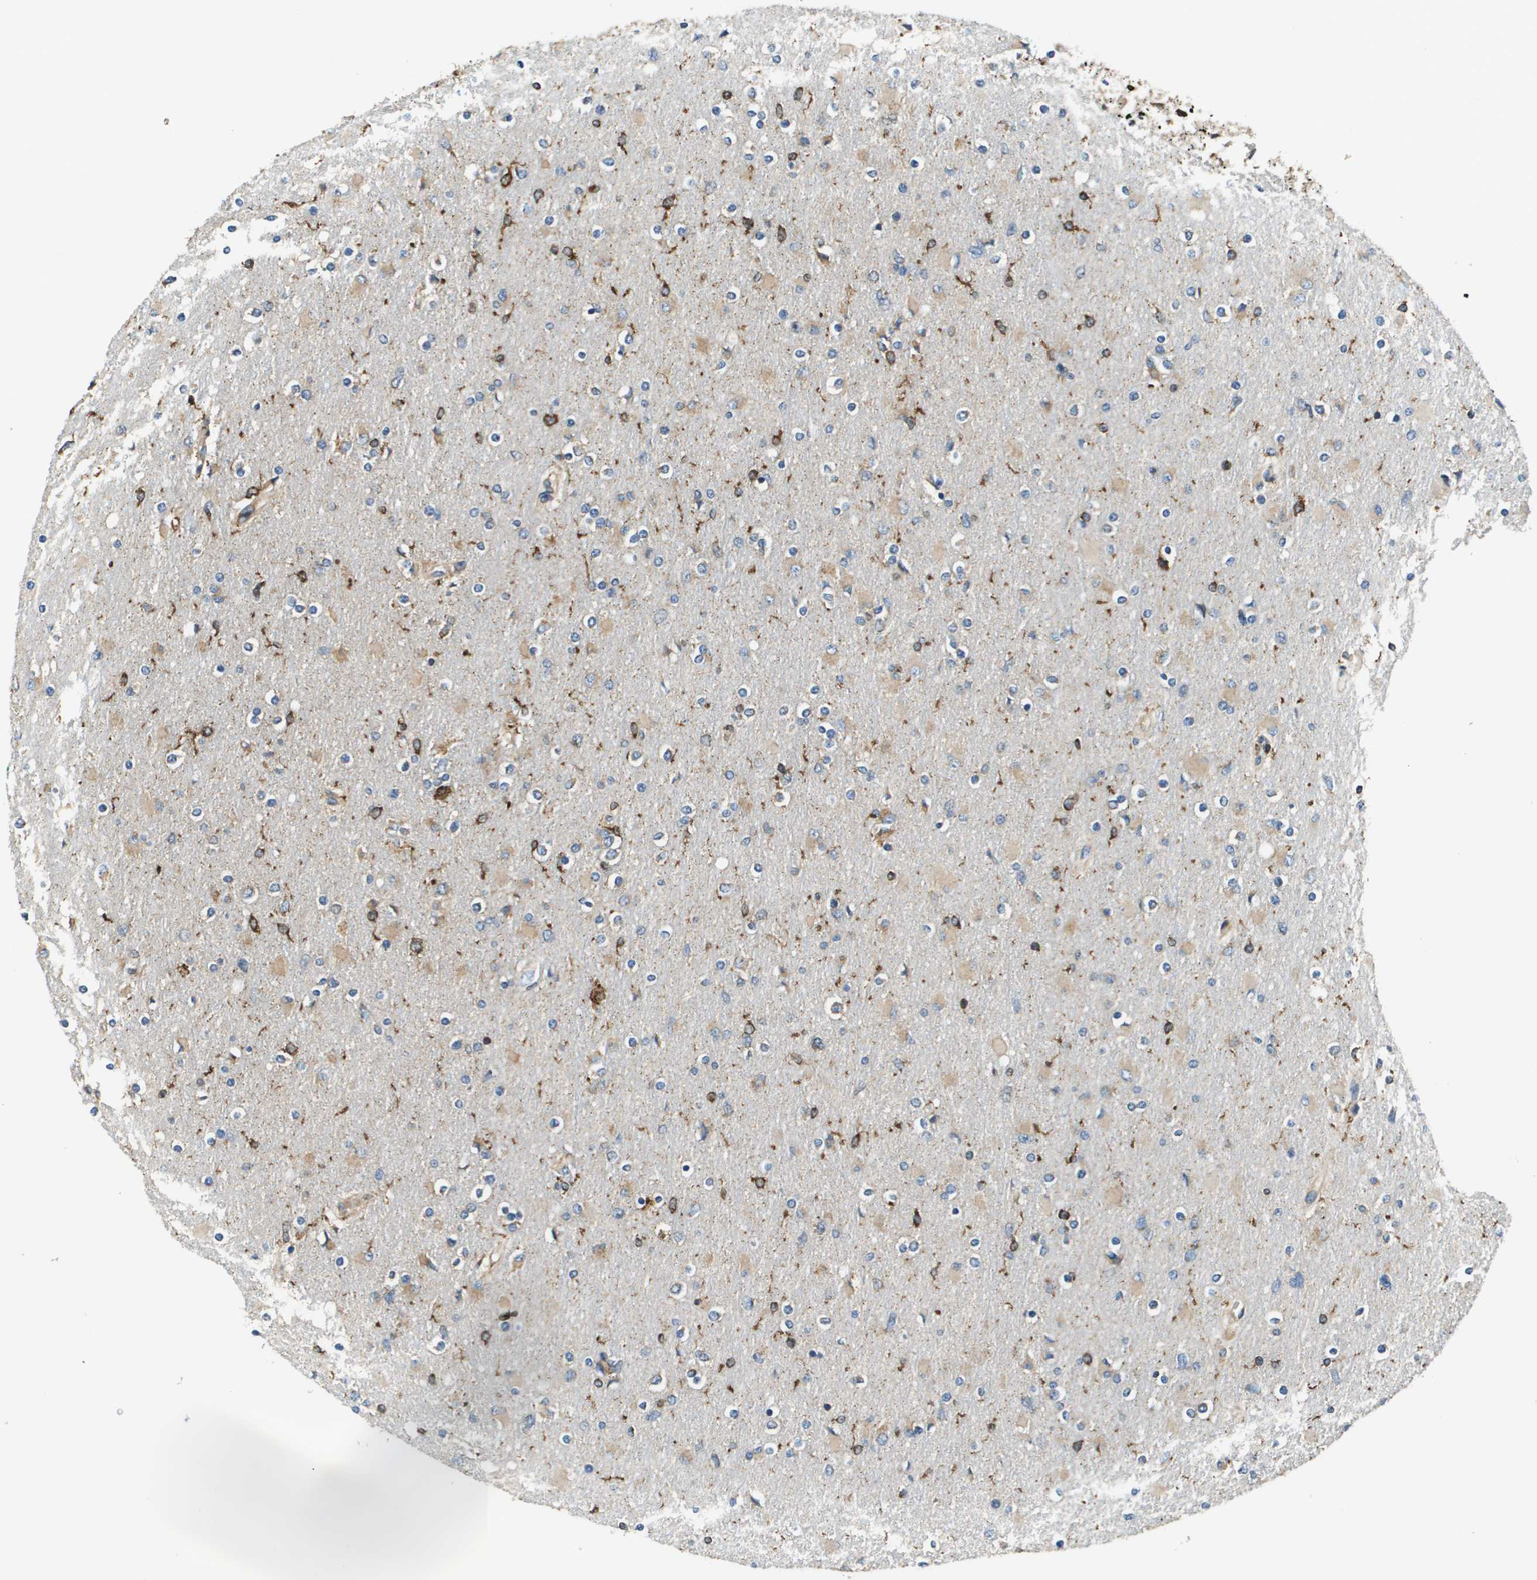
{"staining": {"intensity": "weak", "quantity": "<25%", "location": "cytoplasmic/membranous"}, "tissue": "glioma", "cell_type": "Tumor cells", "image_type": "cancer", "snomed": [{"axis": "morphology", "description": "Glioma, malignant, High grade"}, {"axis": "topography", "description": "Cerebral cortex"}], "caption": "Human glioma stained for a protein using immunohistochemistry reveals no positivity in tumor cells.", "gene": "CNPY3", "patient": {"sex": "female", "age": 36}}